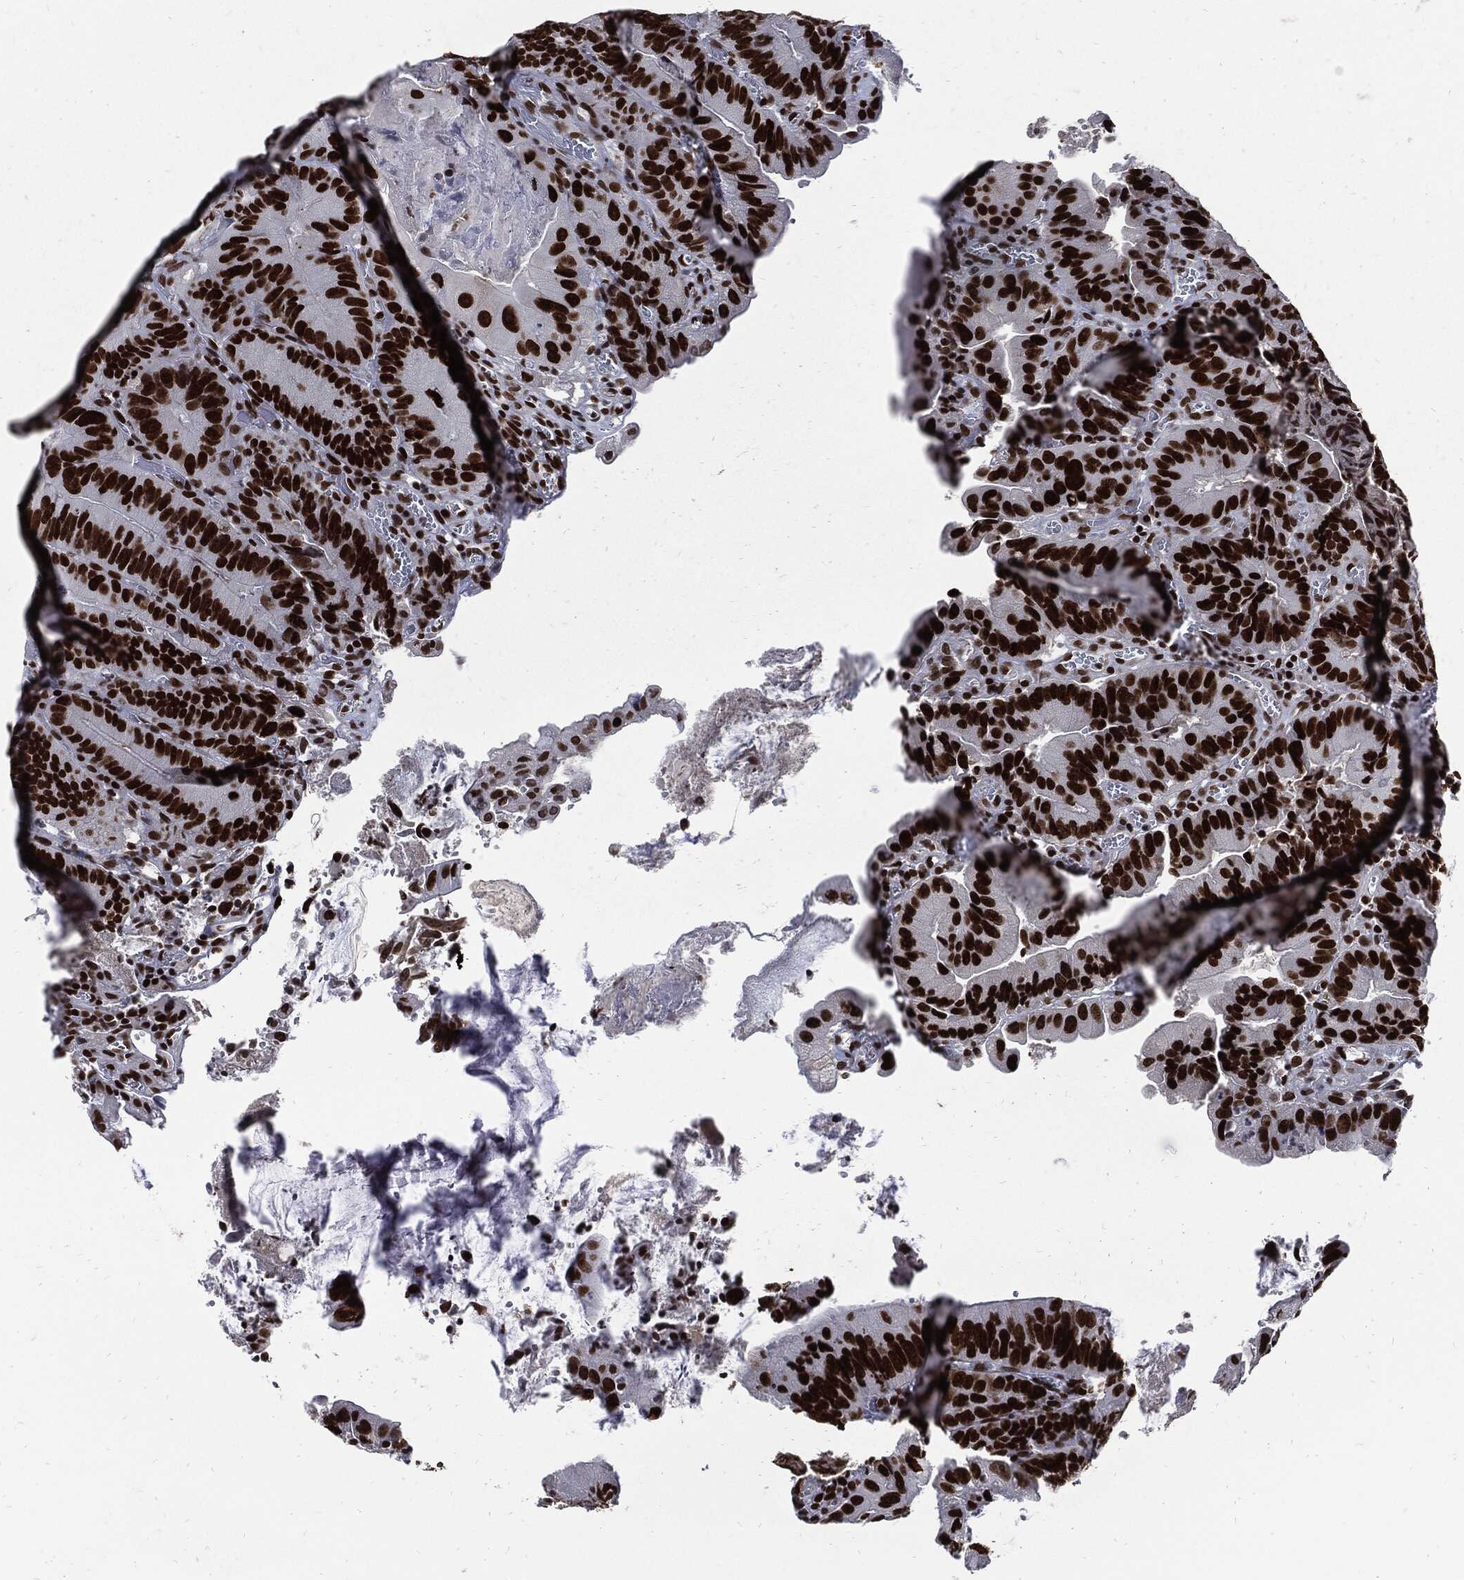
{"staining": {"intensity": "strong", "quantity": ">75%", "location": "nuclear"}, "tissue": "colorectal cancer", "cell_type": "Tumor cells", "image_type": "cancer", "snomed": [{"axis": "morphology", "description": "Adenocarcinoma, NOS"}, {"axis": "topography", "description": "Colon"}], "caption": "This is a photomicrograph of IHC staining of adenocarcinoma (colorectal), which shows strong positivity in the nuclear of tumor cells.", "gene": "TERF2", "patient": {"sex": "female", "age": 86}}